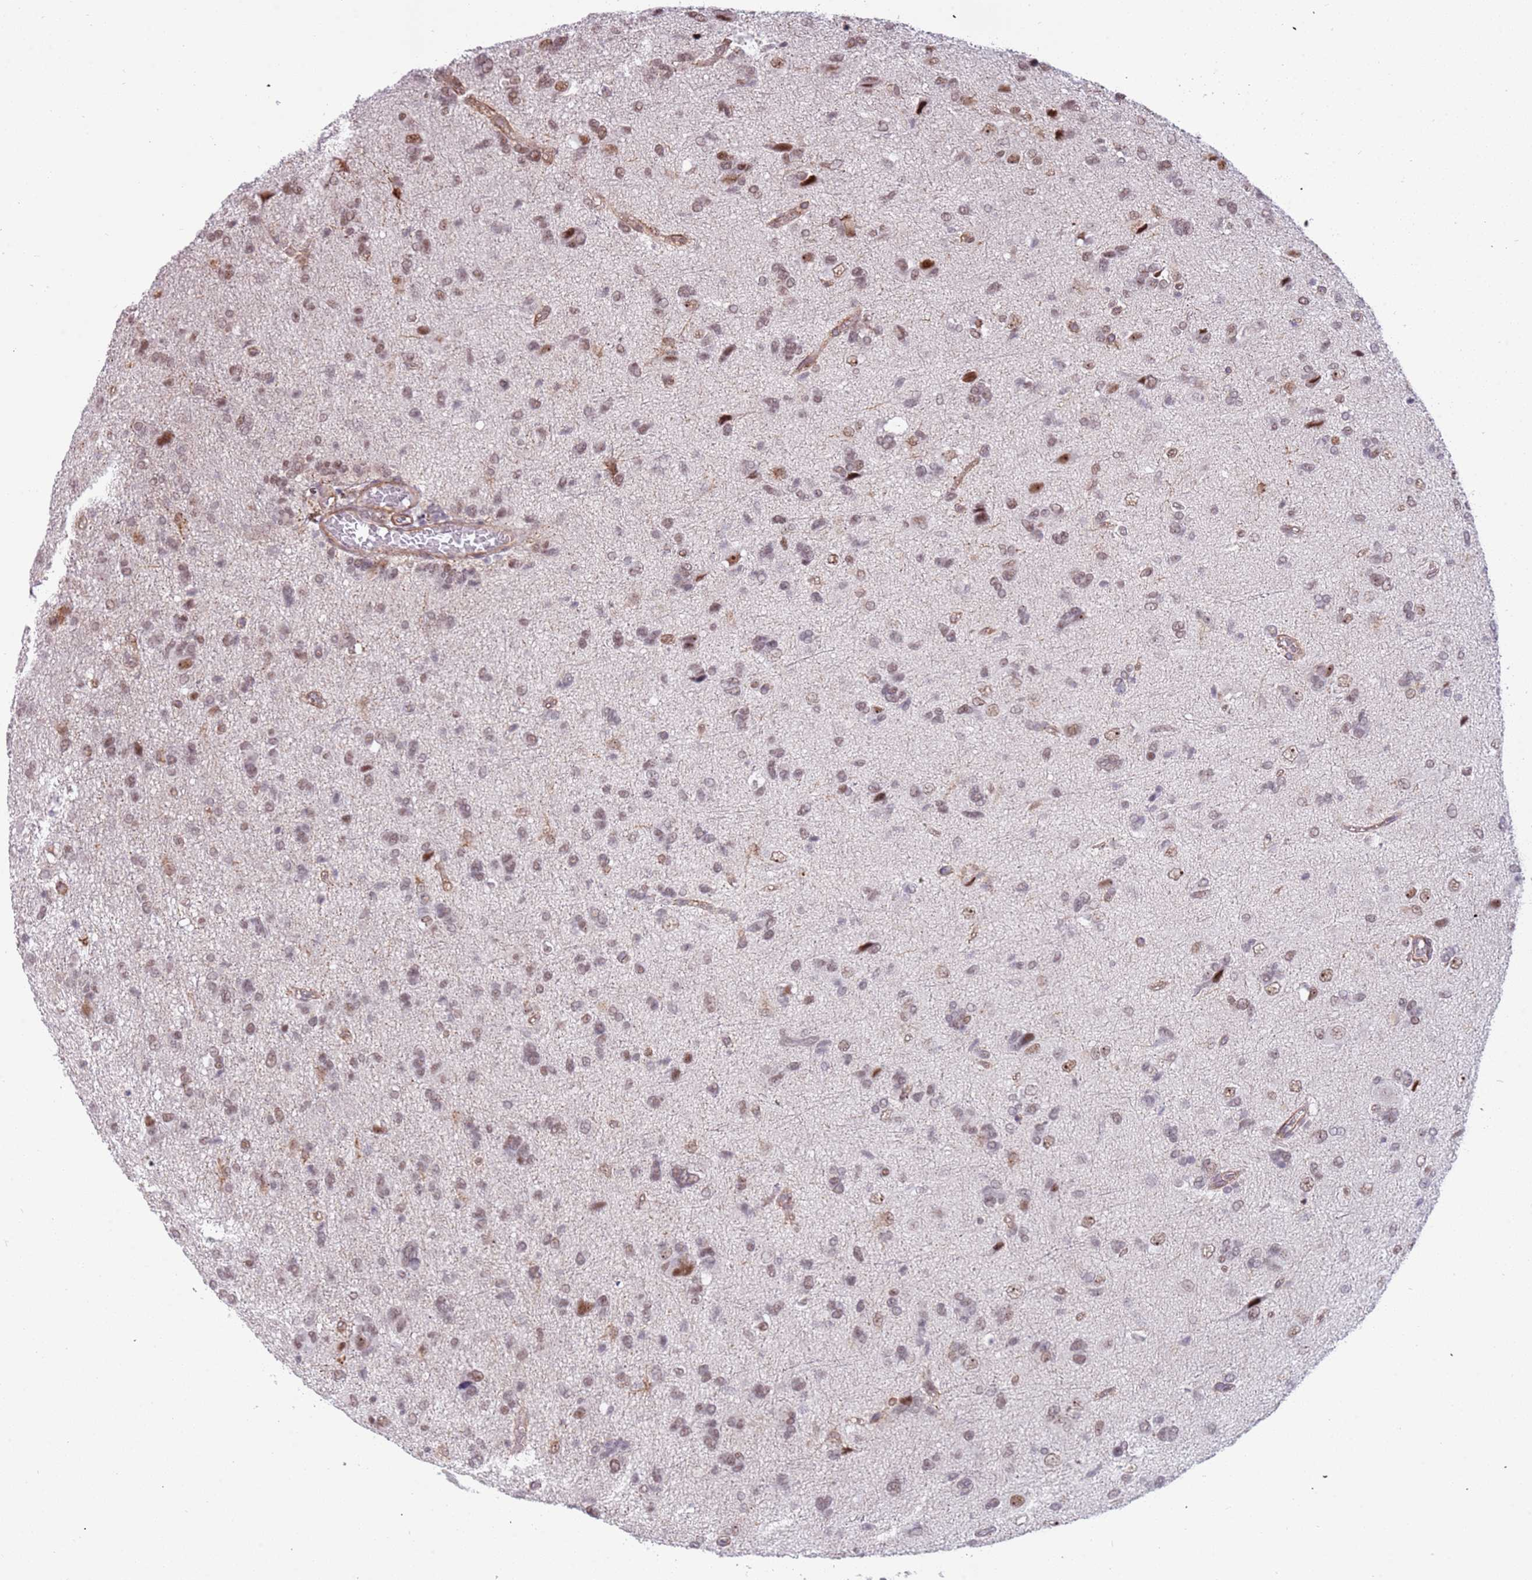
{"staining": {"intensity": "weak", "quantity": "25%-75%", "location": "nuclear"}, "tissue": "glioma", "cell_type": "Tumor cells", "image_type": "cancer", "snomed": [{"axis": "morphology", "description": "Glioma, malignant, High grade"}, {"axis": "topography", "description": "Brain"}], "caption": "A high-resolution image shows immunohistochemistry staining of glioma, which reveals weak nuclear staining in approximately 25%-75% of tumor cells. (Brightfield microscopy of DAB IHC at high magnification).", "gene": "LRMDA", "patient": {"sex": "female", "age": 59}}